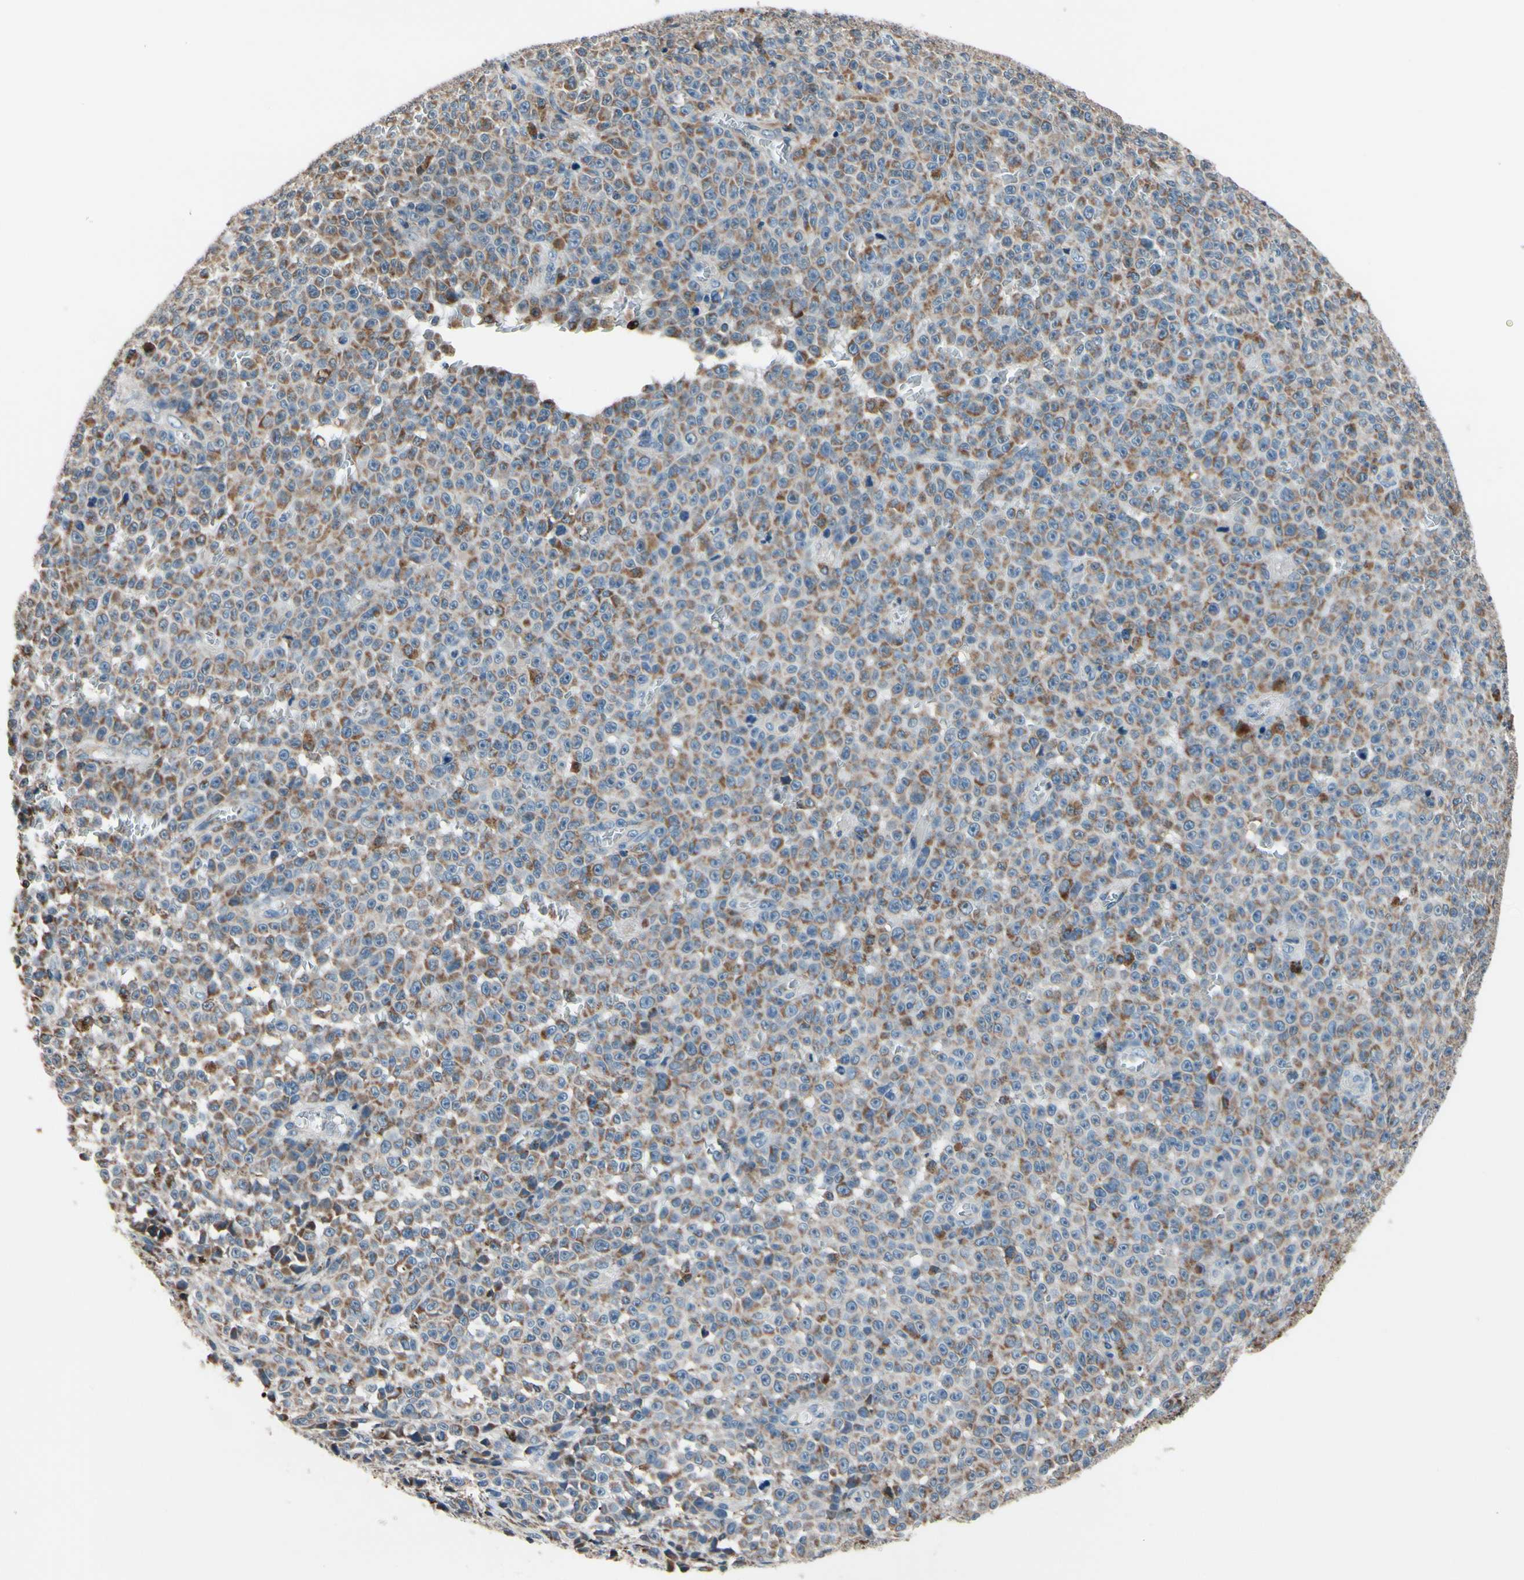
{"staining": {"intensity": "moderate", "quantity": ">75%", "location": "cytoplasmic/membranous"}, "tissue": "melanoma", "cell_type": "Tumor cells", "image_type": "cancer", "snomed": [{"axis": "morphology", "description": "Malignant melanoma, NOS"}, {"axis": "topography", "description": "Skin"}], "caption": "A medium amount of moderate cytoplasmic/membranous expression is identified in about >75% of tumor cells in melanoma tissue. (DAB (3,3'-diaminobenzidine) = brown stain, brightfield microscopy at high magnification).", "gene": "TMEM176A", "patient": {"sex": "female", "age": 82}}